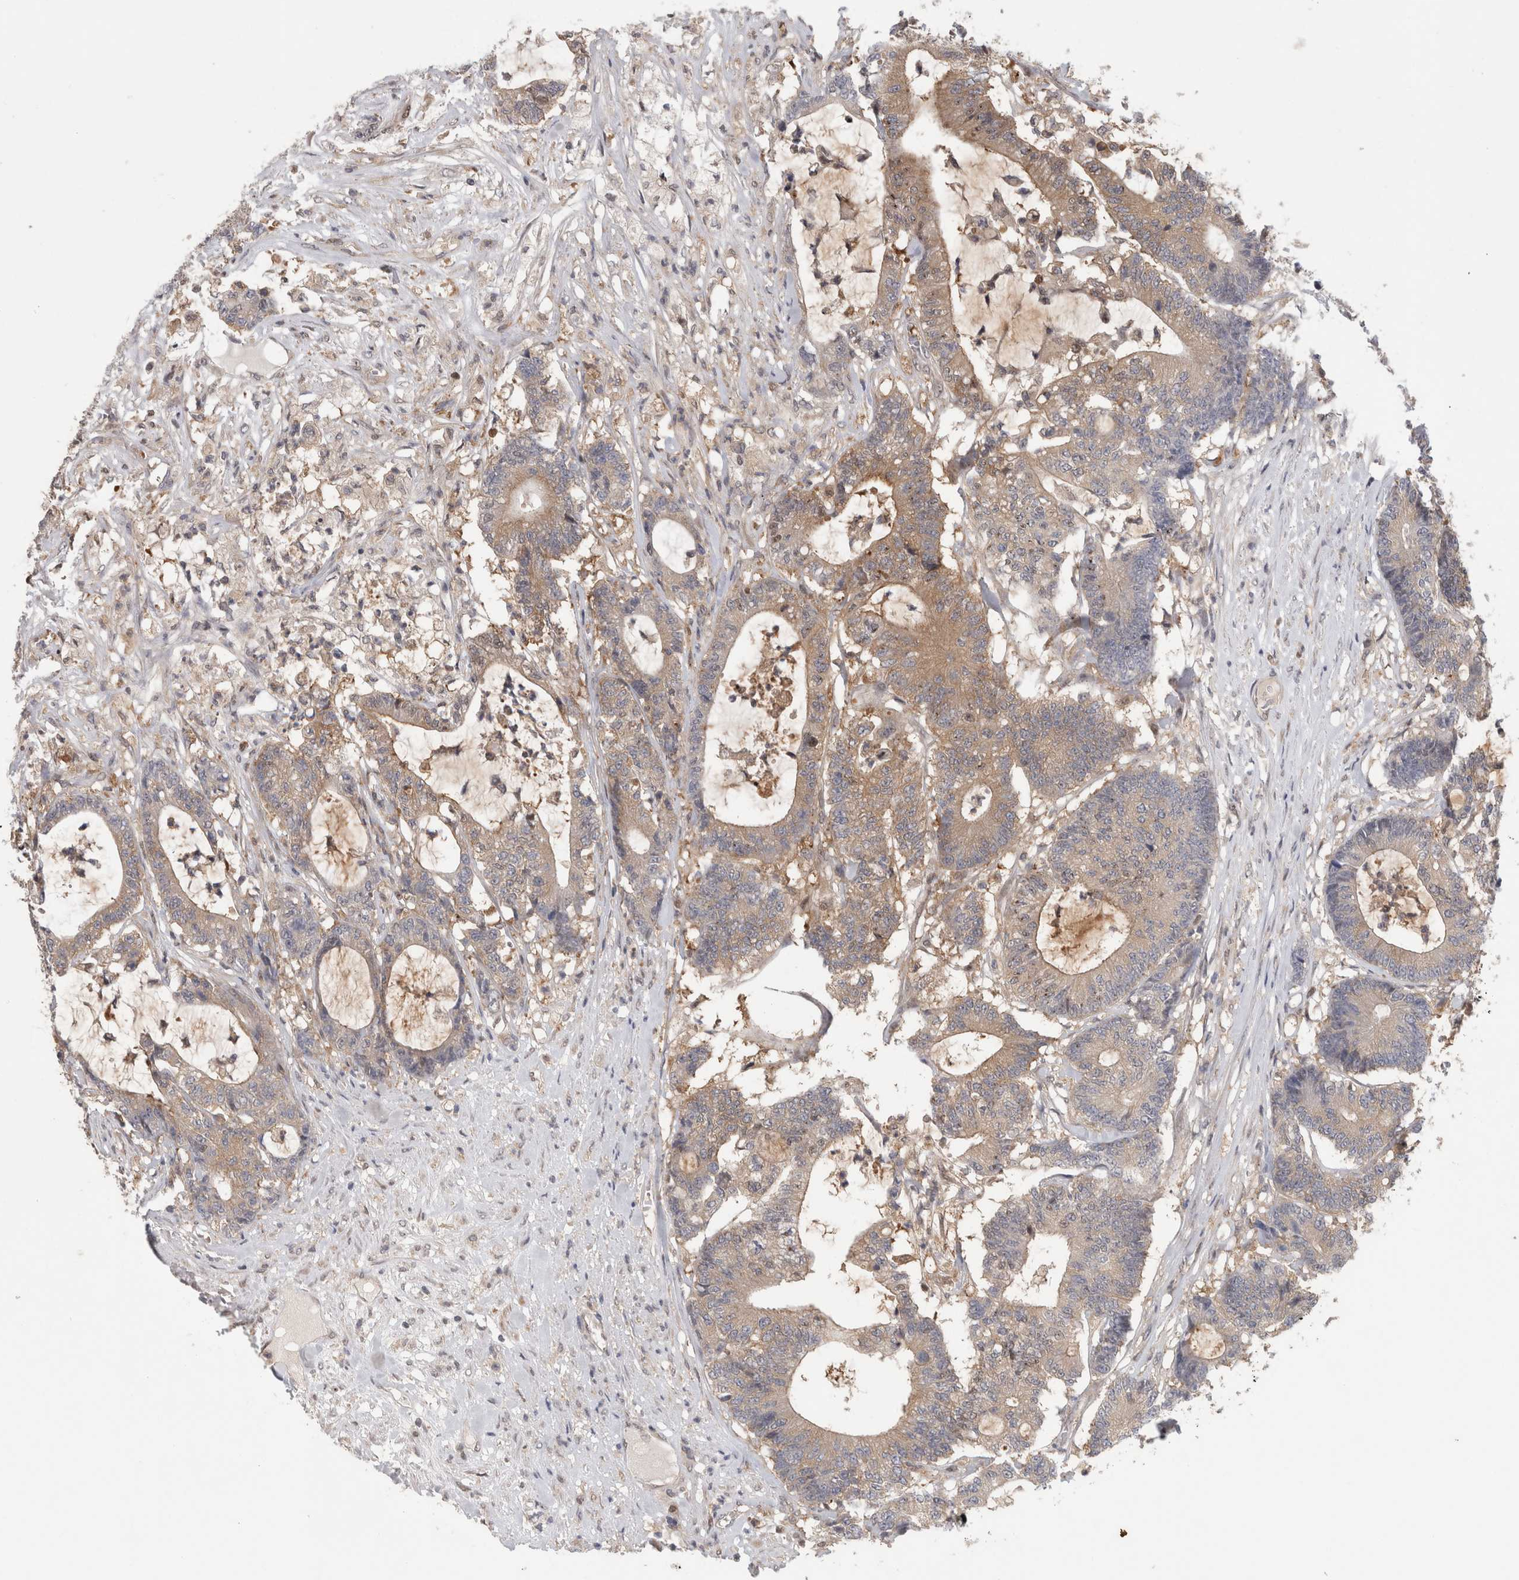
{"staining": {"intensity": "weak", "quantity": ">75%", "location": "cytoplasmic/membranous"}, "tissue": "colorectal cancer", "cell_type": "Tumor cells", "image_type": "cancer", "snomed": [{"axis": "morphology", "description": "Adenocarcinoma, NOS"}, {"axis": "topography", "description": "Colon"}], "caption": "Immunohistochemical staining of colorectal cancer displays low levels of weak cytoplasmic/membranous protein staining in approximately >75% of tumor cells.", "gene": "PIGP", "patient": {"sex": "female", "age": 84}}